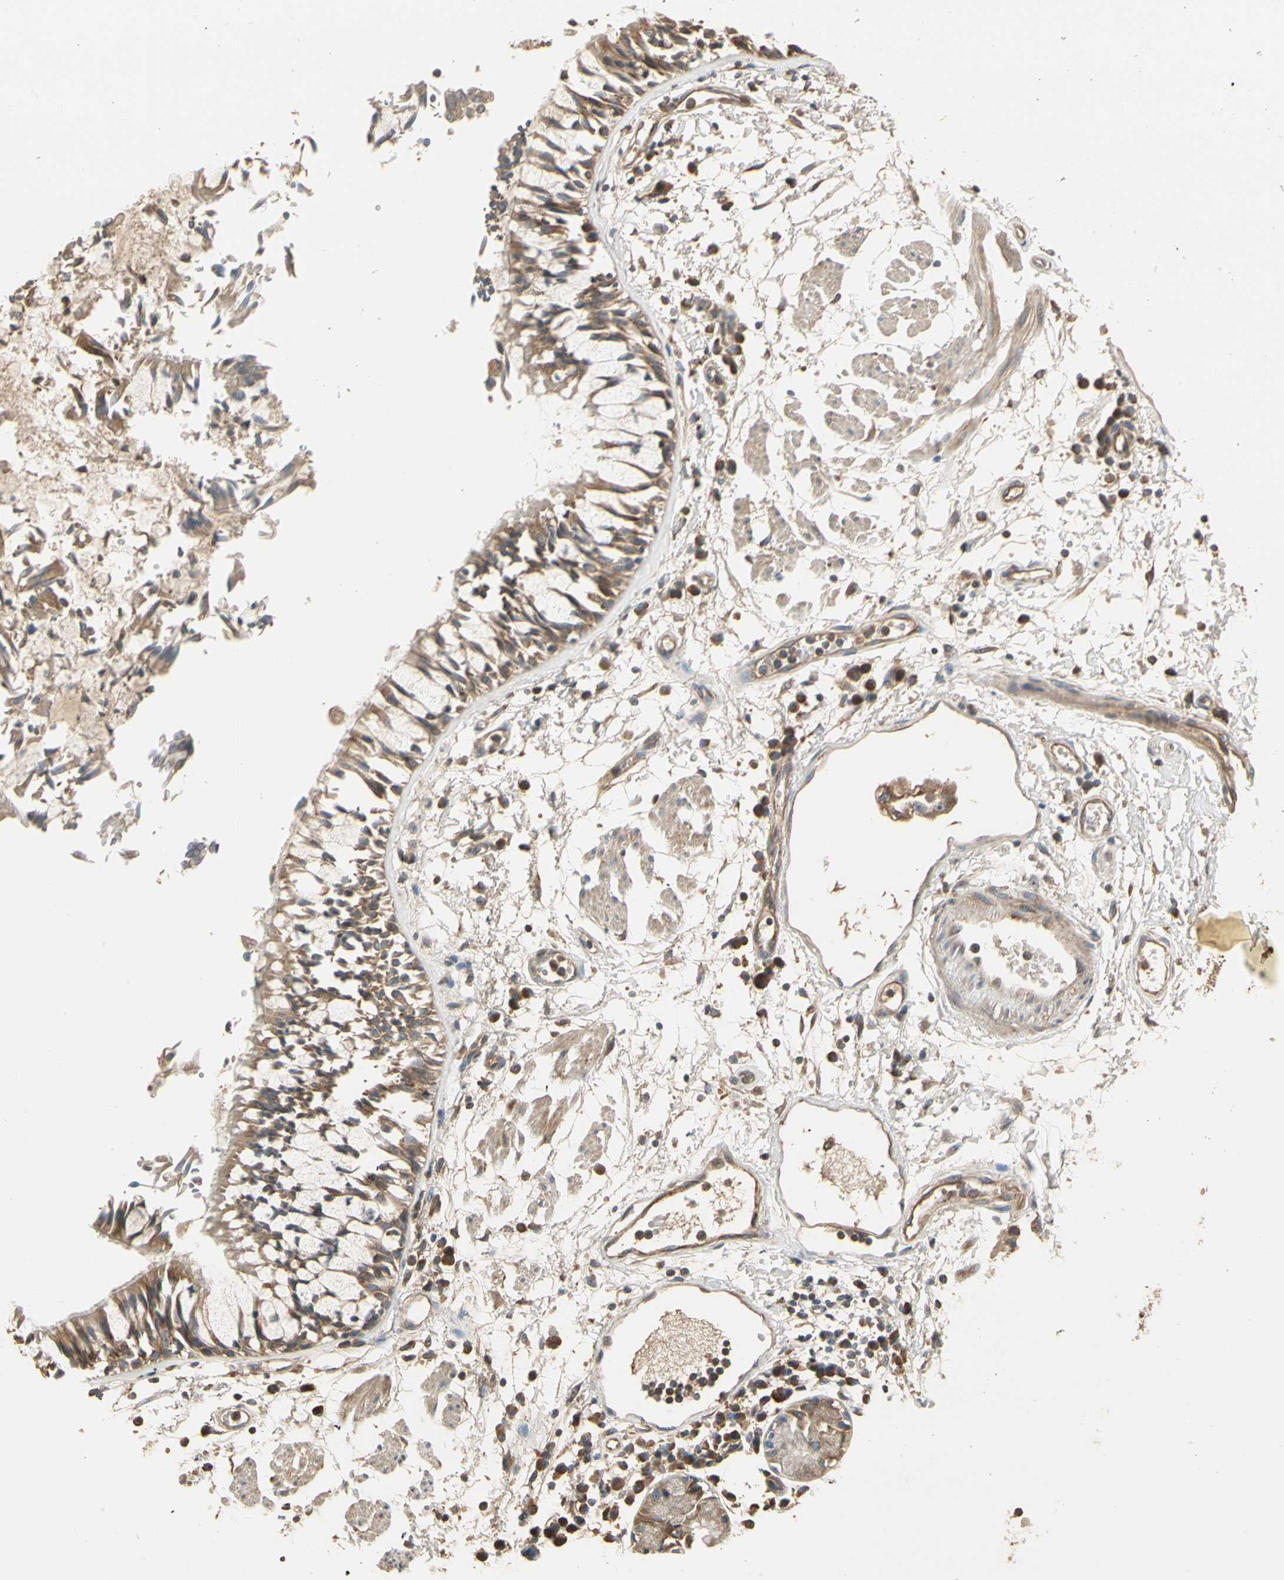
{"staining": {"intensity": "moderate", "quantity": ">75%", "location": "cytoplasmic/membranous"}, "tissue": "adipose tissue", "cell_type": "Adipocytes", "image_type": "normal", "snomed": [{"axis": "morphology", "description": "Normal tissue, NOS"}, {"axis": "morphology", "description": "Adenocarcinoma, NOS"}, {"axis": "topography", "description": "Cartilage tissue"}, {"axis": "topography", "description": "Bronchus"}, {"axis": "topography", "description": "Lung"}], "caption": "A medium amount of moderate cytoplasmic/membranous positivity is present in about >75% of adipocytes in benign adipose tissue.", "gene": "TNFRSF21", "patient": {"sex": "female", "age": 67}}